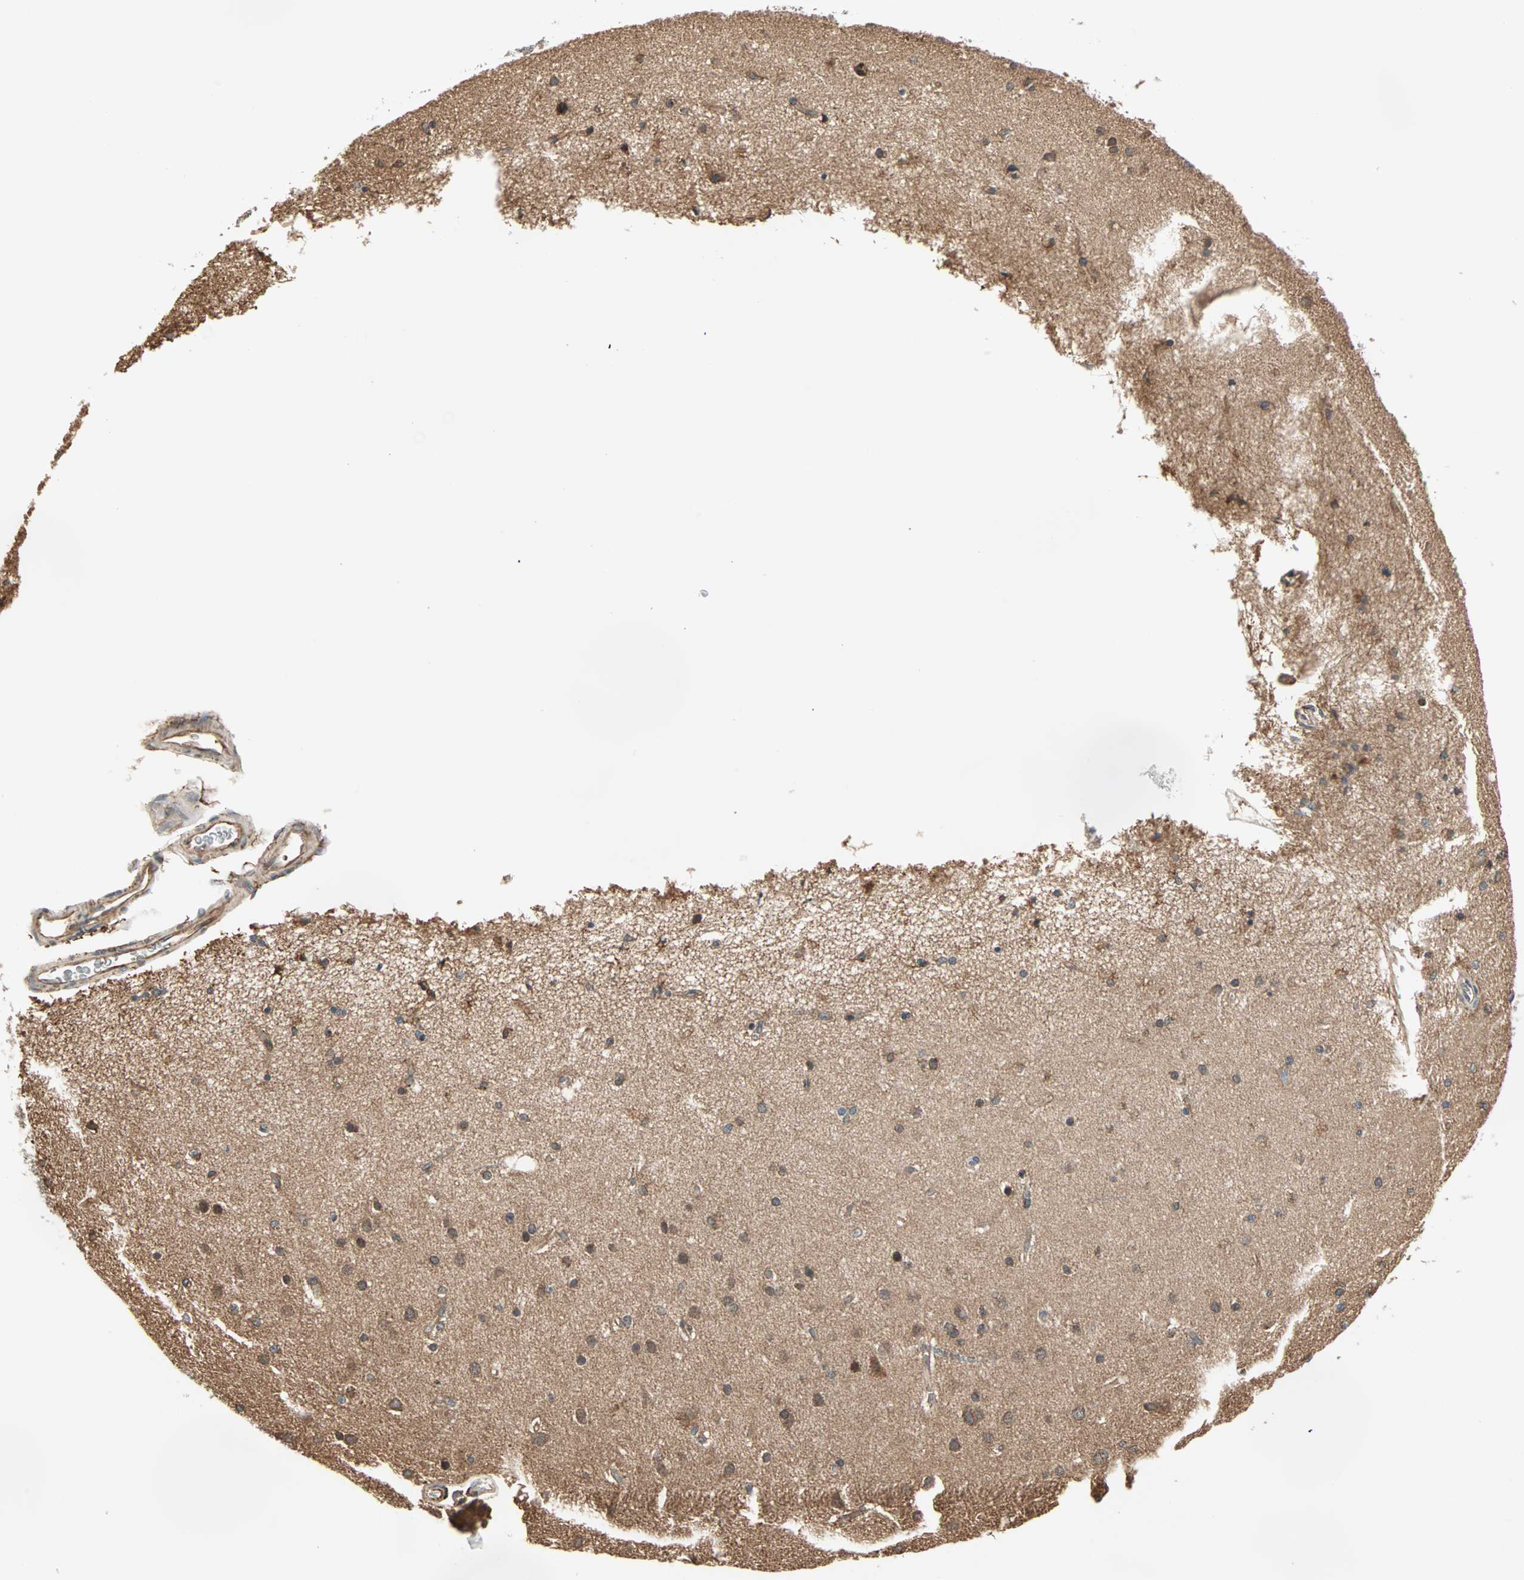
{"staining": {"intensity": "weak", "quantity": ">75%", "location": "cytoplasmic/membranous"}, "tissue": "cerebral cortex", "cell_type": "Endothelial cells", "image_type": "normal", "snomed": [{"axis": "morphology", "description": "Normal tissue, NOS"}, {"axis": "topography", "description": "Cerebral cortex"}], "caption": "Brown immunohistochemical staining in normal human cerebral cortex demonstrates weak cytoplasmic/membranous expression in approximately >75% of endothelial cells.", "gene": "P4HA1", "patient": {"sex": "female", "age": 54}}